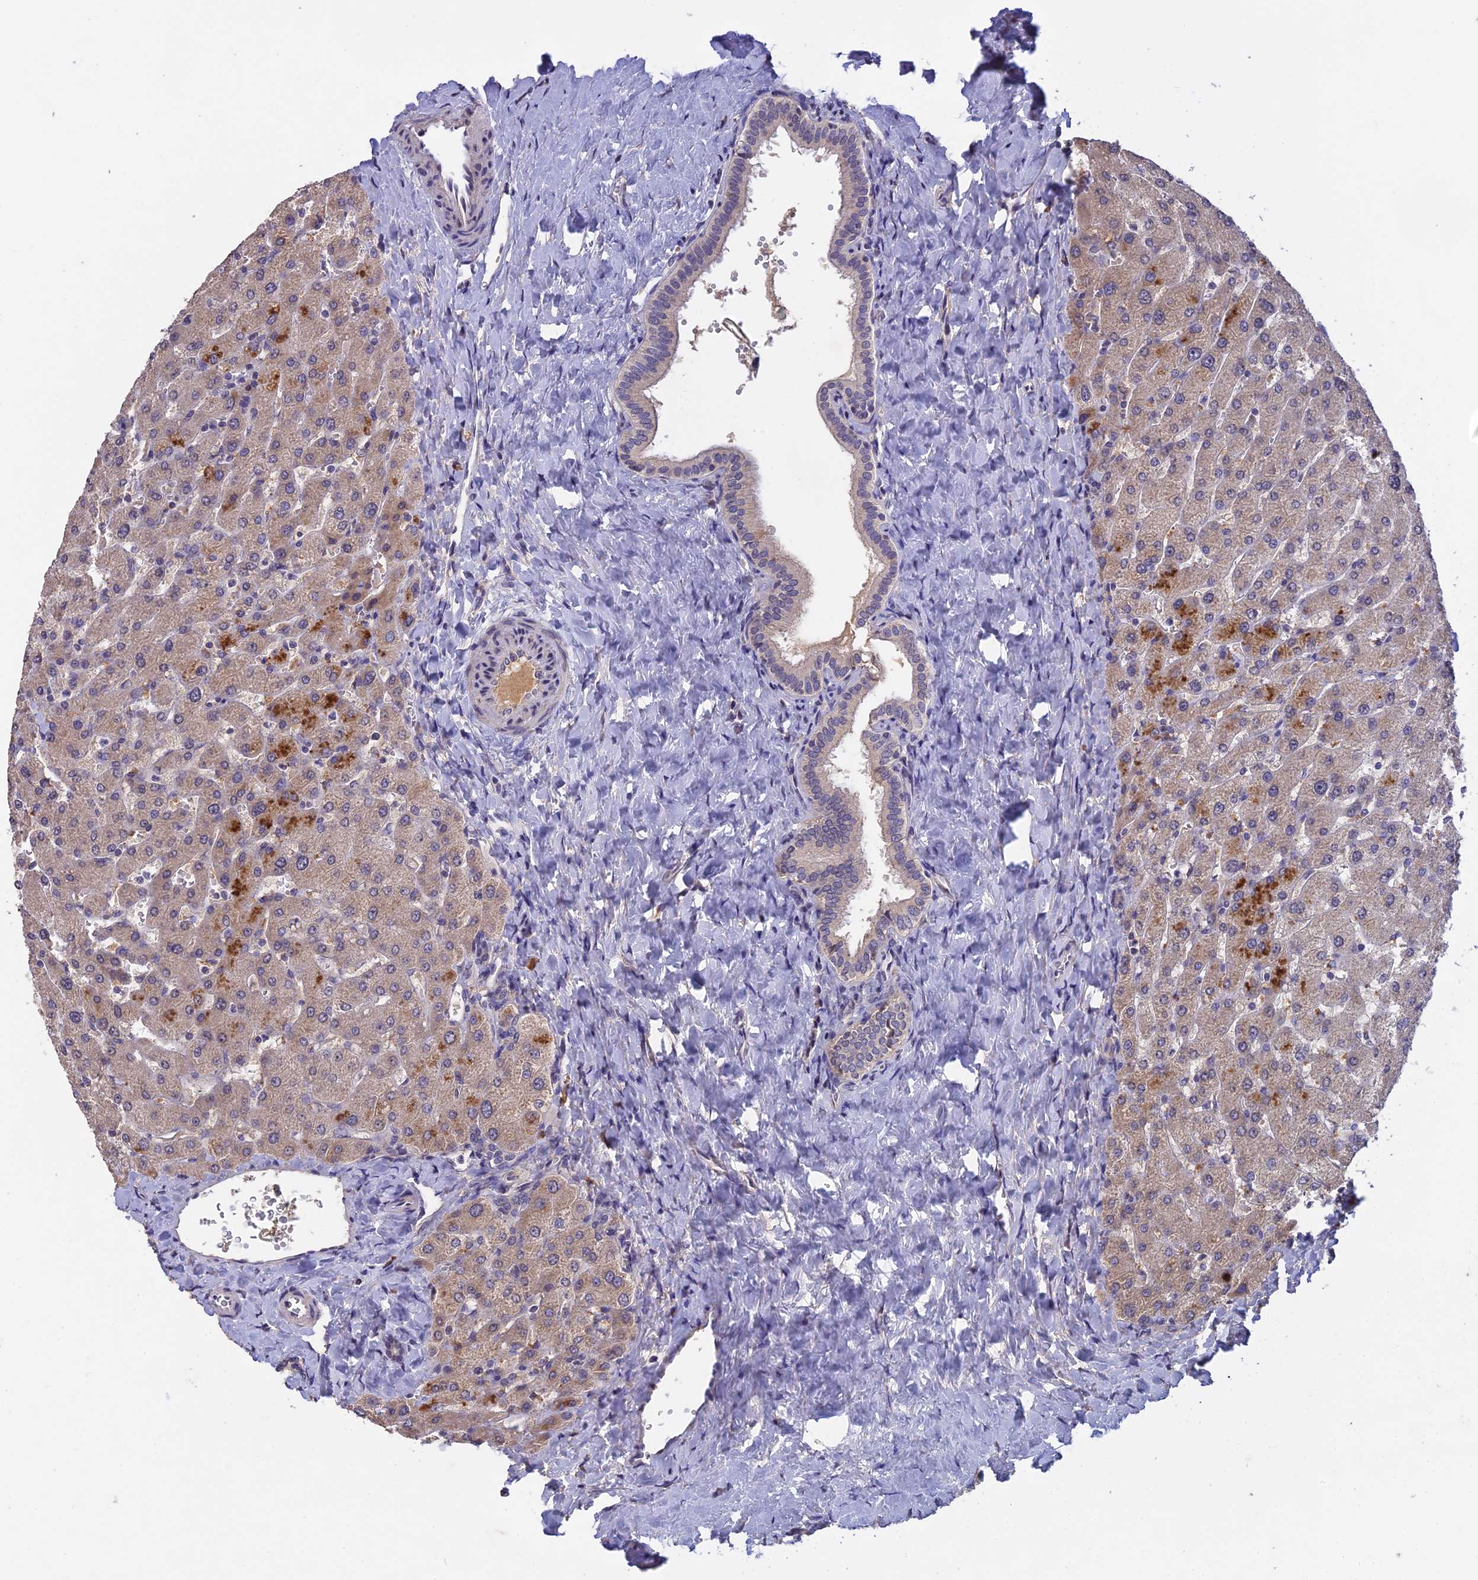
{"staining": {"intensity": "negative", "quantity": "none", "location": "none"}, "tissue": "liver", "cell_type": "Cholangiocytes", "image_type": "normal", "snomed": [{"axis": "morphology", "description": "Normal tissue, NOS"}, {"axis": "topography", "description": "Liver"}], "caption": "DAB immunohistochemical staining of benign human liver exhibits no significant expression in cholangiocytes. (Stains: DAB (3,3'-diaminobenzidine) immunohistochemistry (IHC) with hematoxylin counter stain, Microscopy: brightfield microscopy at high magnification).", "gene": "SLC39A13", "patient": {"sex": "male", "age": 55}}